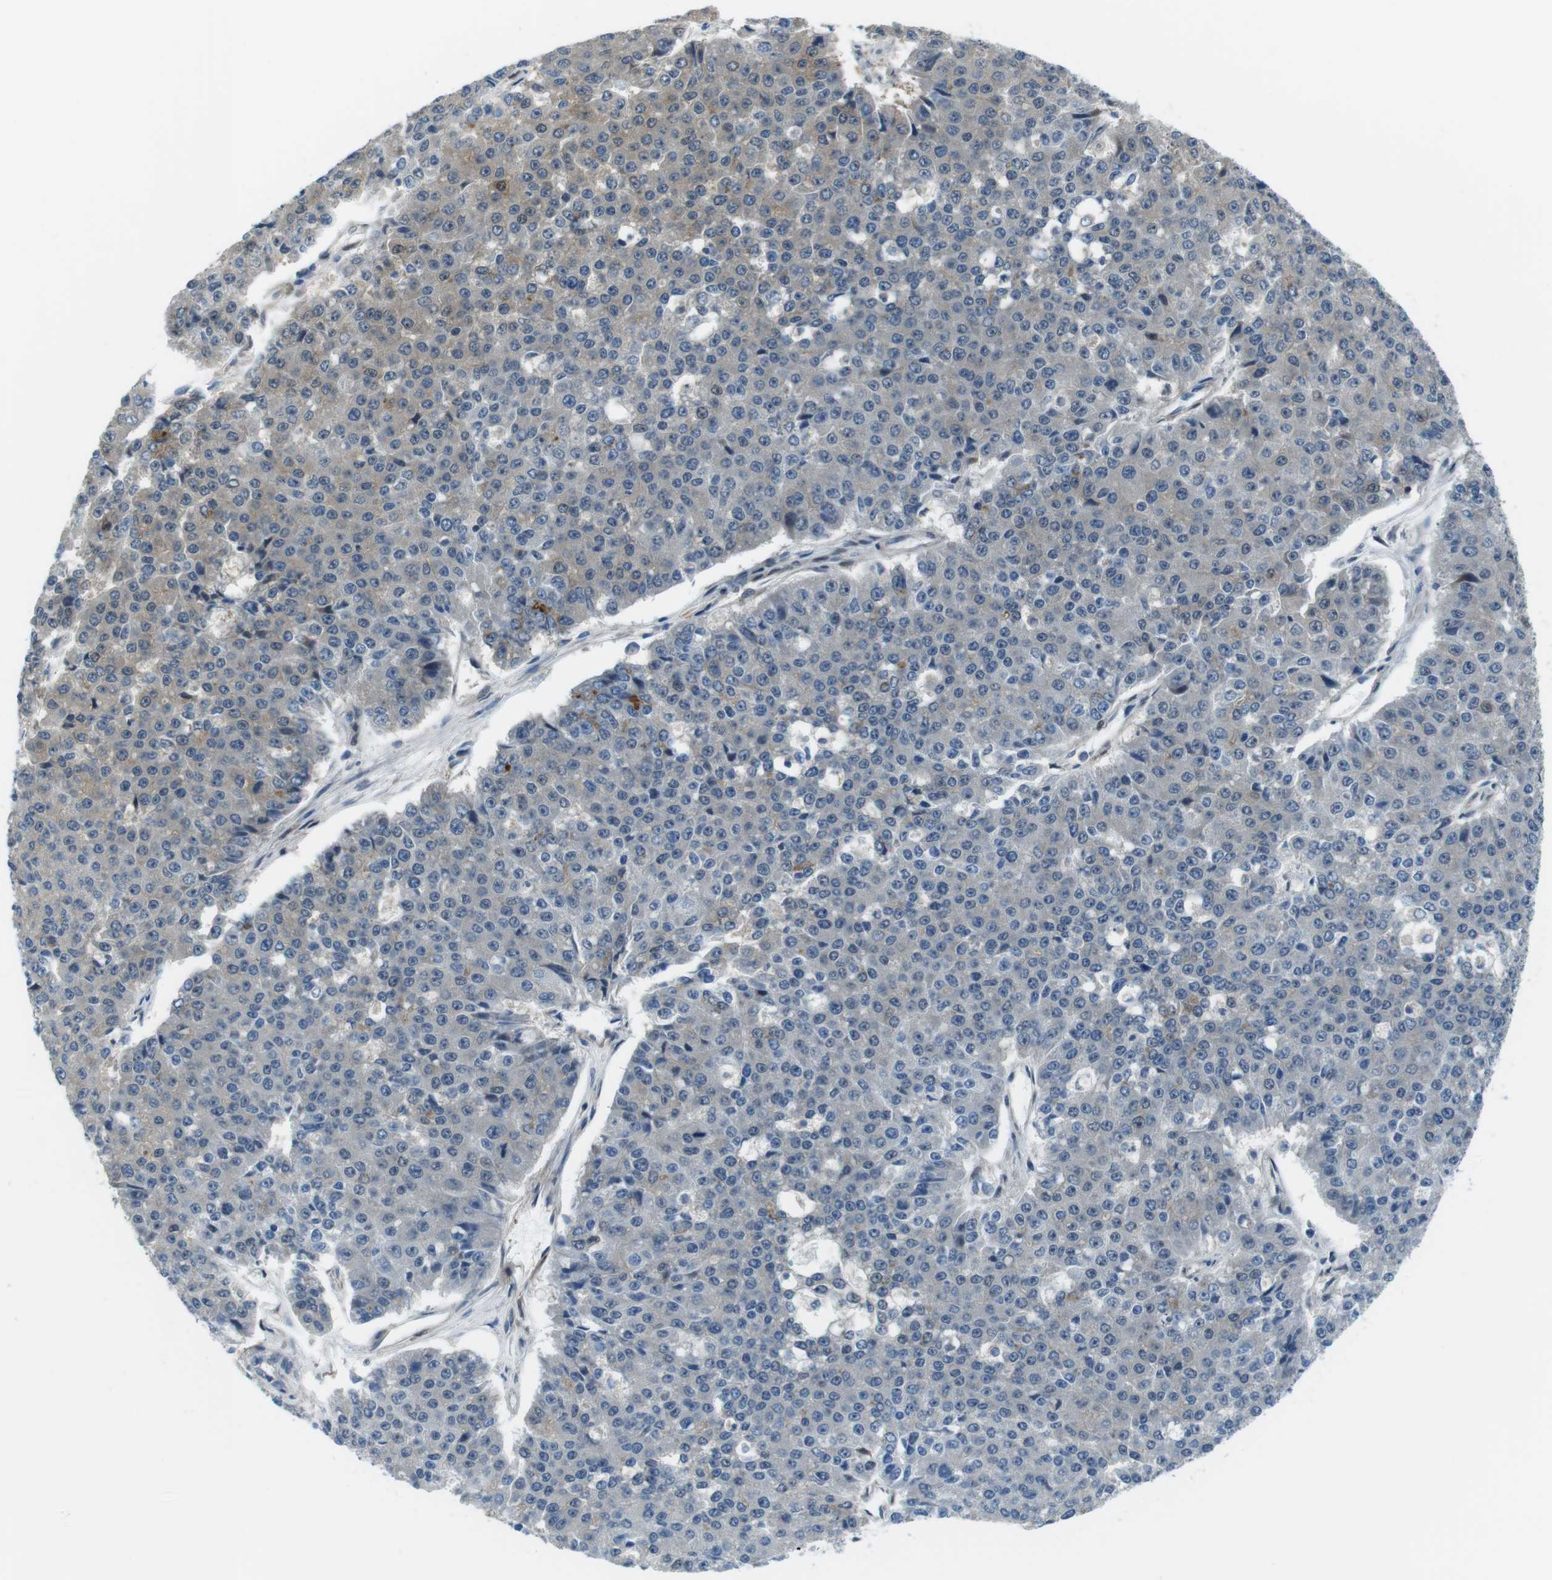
{"staining": {"intensity": "moderate", "quantity": "<25%", "location": "cytoplasmic/membranous"}, "tissue": "pancreatic cancer", "cell_type": "Tumor cells", "image_type": "cancer", "snomed": [{"axis": "morphology", "description": "Adenocarcinoma, NOS"}, {"axis": "topography", "description": "Pancreas"}], "caption": "This micrograph reveals IHC staining of human adenocarcinoma (pancreatic), with low moderate cytoplasmic/membranous expression in about <25% of tumor cells.", "gene": "TES", "patient": {"sex": "male", "age": 50}}